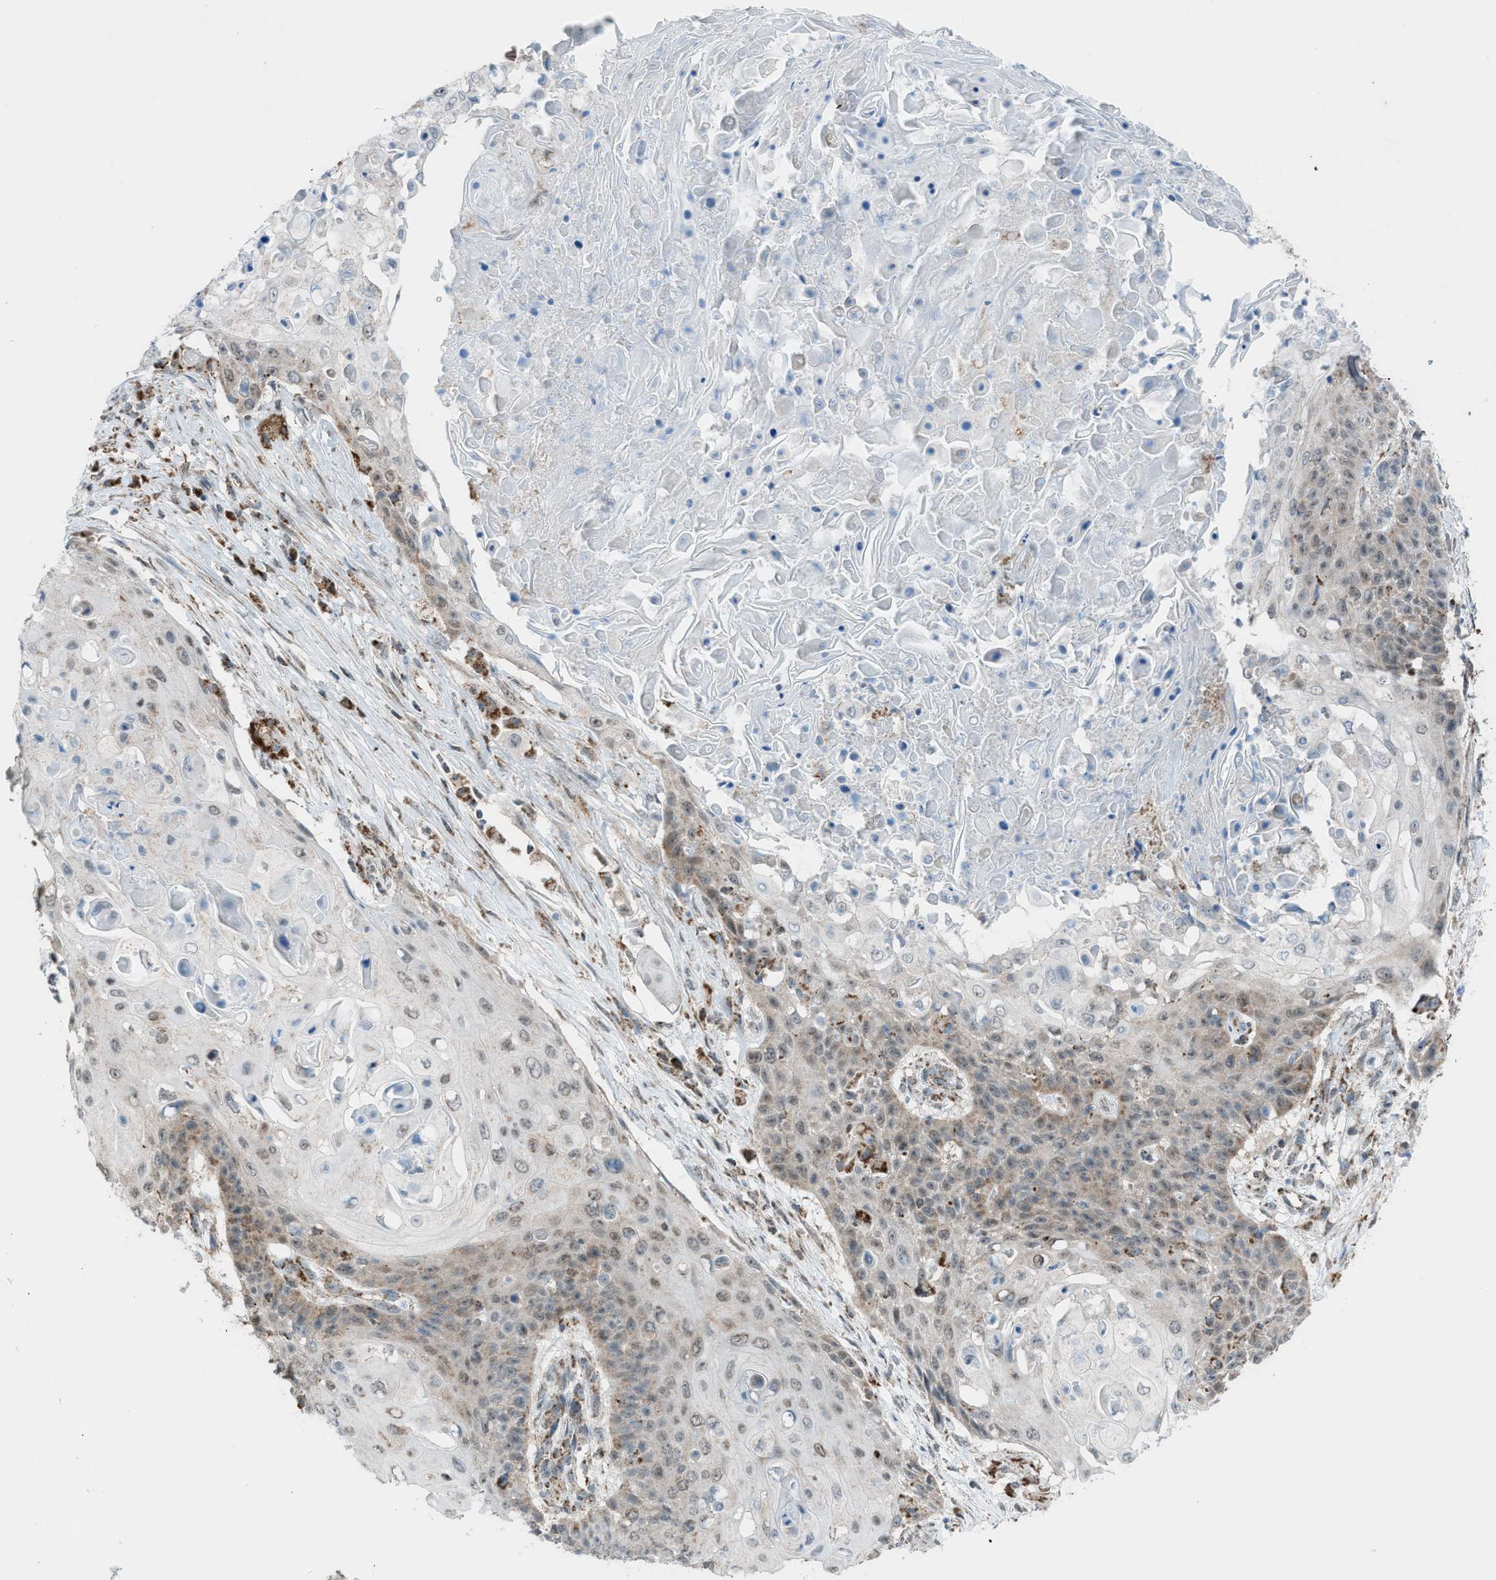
{"staining": {"intensity": "weak", "quantity": ">75%", "location": "cytoplasmic/membranous,nuclear"}, "tissue": "cervical cancer", "cell_type": "Tumor cells", "image_type": "cancer", "snomed": [{"axis": "morphology", "description": "Squamous cell carcinoma, NOS"}, {"axis": "topography", "description": "Cervix"}], "caption": "This micrograph displays cervical squamous cell carcinoma stained with immunohistochemistry (IHC) to label a protein in brown. The cytoplasmic/membranous and nuclear of tumor cells show weak positivity for the protein. Nuclei are counter-stained blue.", "gene": "SRM", "patient": {"sex": "female", "age": 39}}